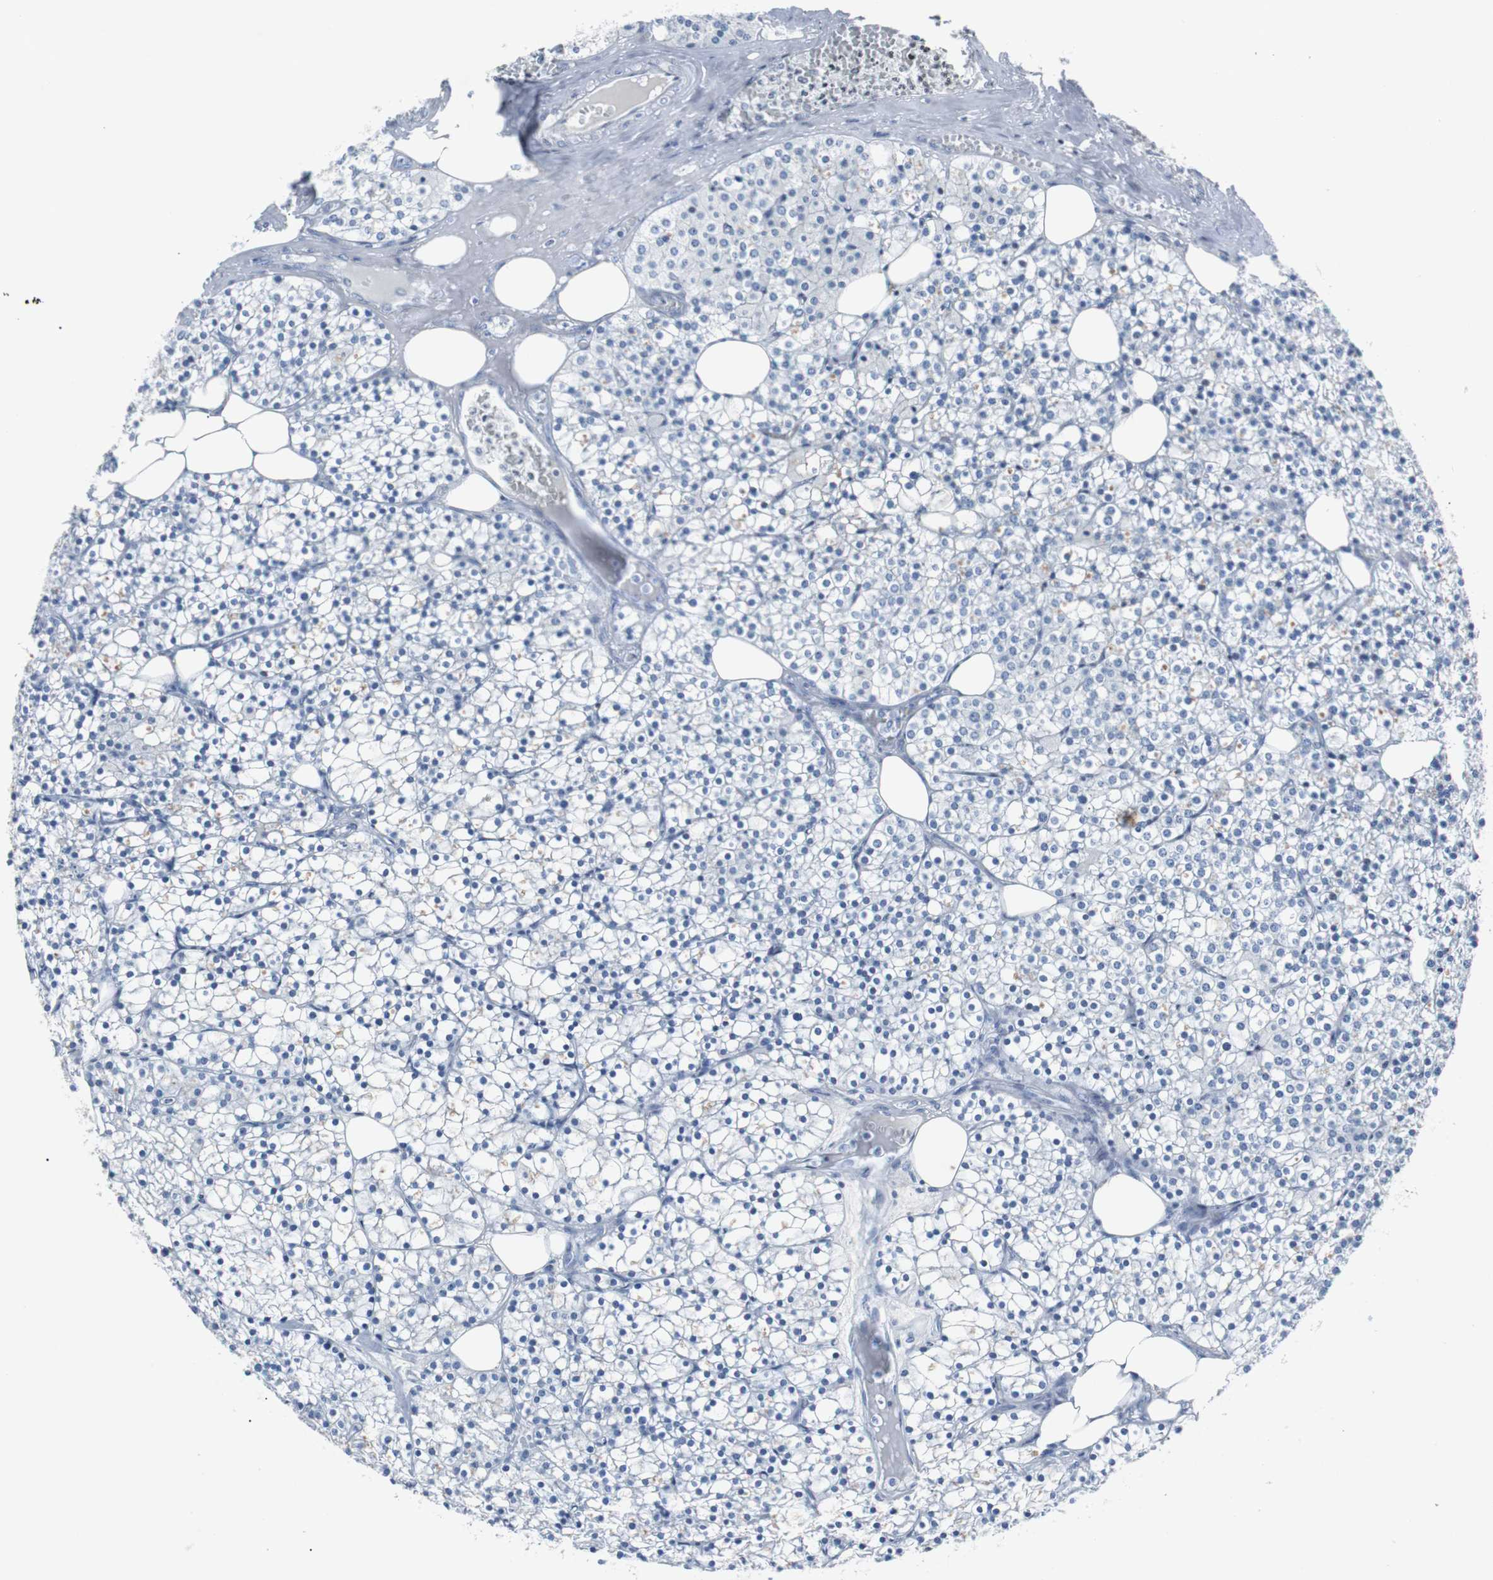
{"staining": {"intensity": "negative", "quantity": "none", "location": "none"}, "tissue": "parathyroid gland", "cell_type": "Glandular cells", "image_type": "normal", "snomed": [{"axis": "morphology", "description": "Normal tissue, NOS"}, {"axis": "topography", "description": "Parathyroid gland"}], "caption": "Immunohistochemical staining of normal parathyroid gland demonstrates no significant positivity in glandular cells. (Brightfield microscopy of DAB (3,3'-diaminobenzidine) immunohistochemistry at high magnification).", "gene": "EEF2K", "patient": {"sex": "female", "age": 63}}